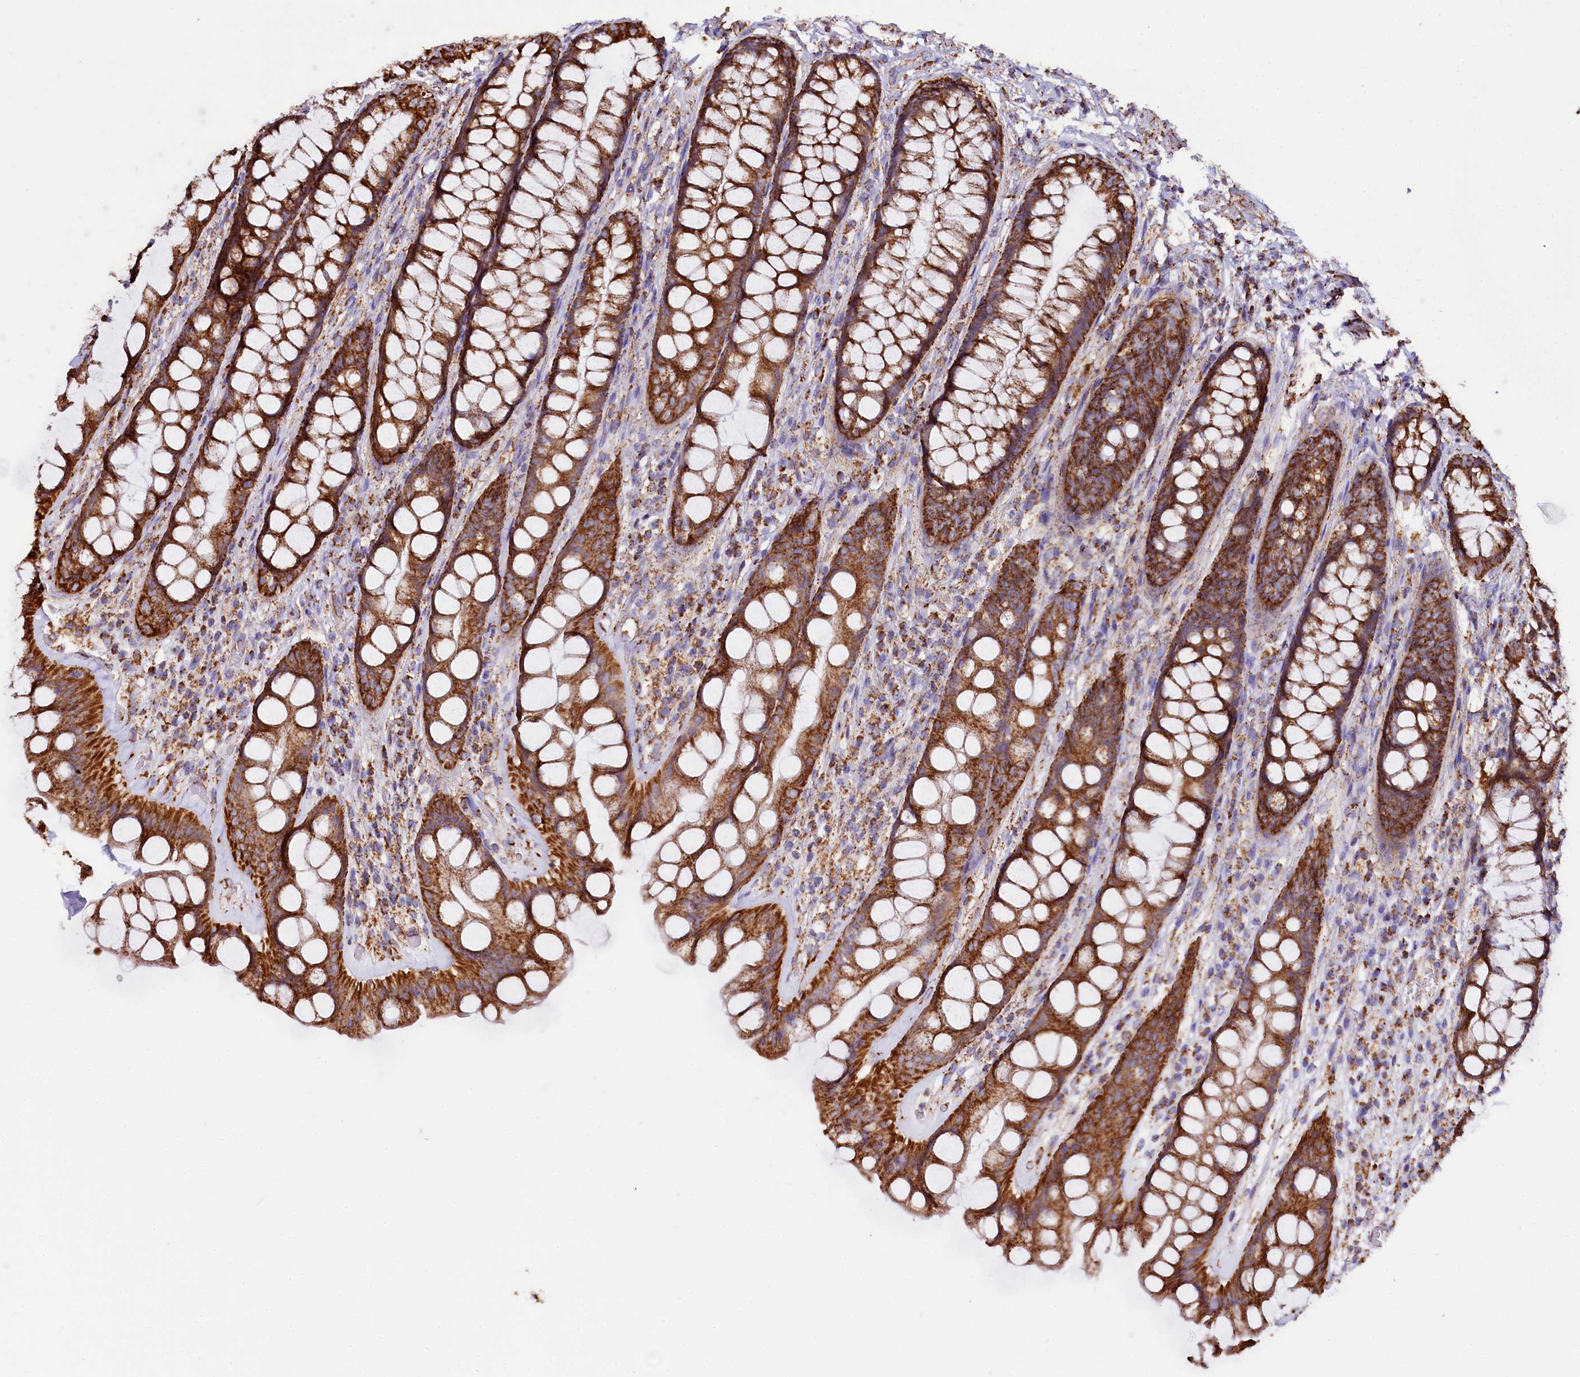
{"staining": {"intensity": "strong", "quantity": ">75%", "location": "cytoplasmic/membranous"}, "tissue": "rectum", "cell_type": "Glandular cells", "image_type": "normal", "snomed": [{"axis": "morphology", "description": "Normal tissue, NOS"}, {"axis": "topography", "description": "Rectum"}], "caption": "Immunohistochemistry staining of unremarkable rectum, which displays high levels of strong cytoplasmic/membranous expression in about >75% of glandular cells indicating strong cytoplasmic/membranous protein staining. The staining was performed using DAB (3,3'-diaminobenzidine) (brown) for protein detection and nuclei were counterstained in hematoxylin (blue).", "gene": "APLP2", "patient": {"sex": "male", "age": 74}}